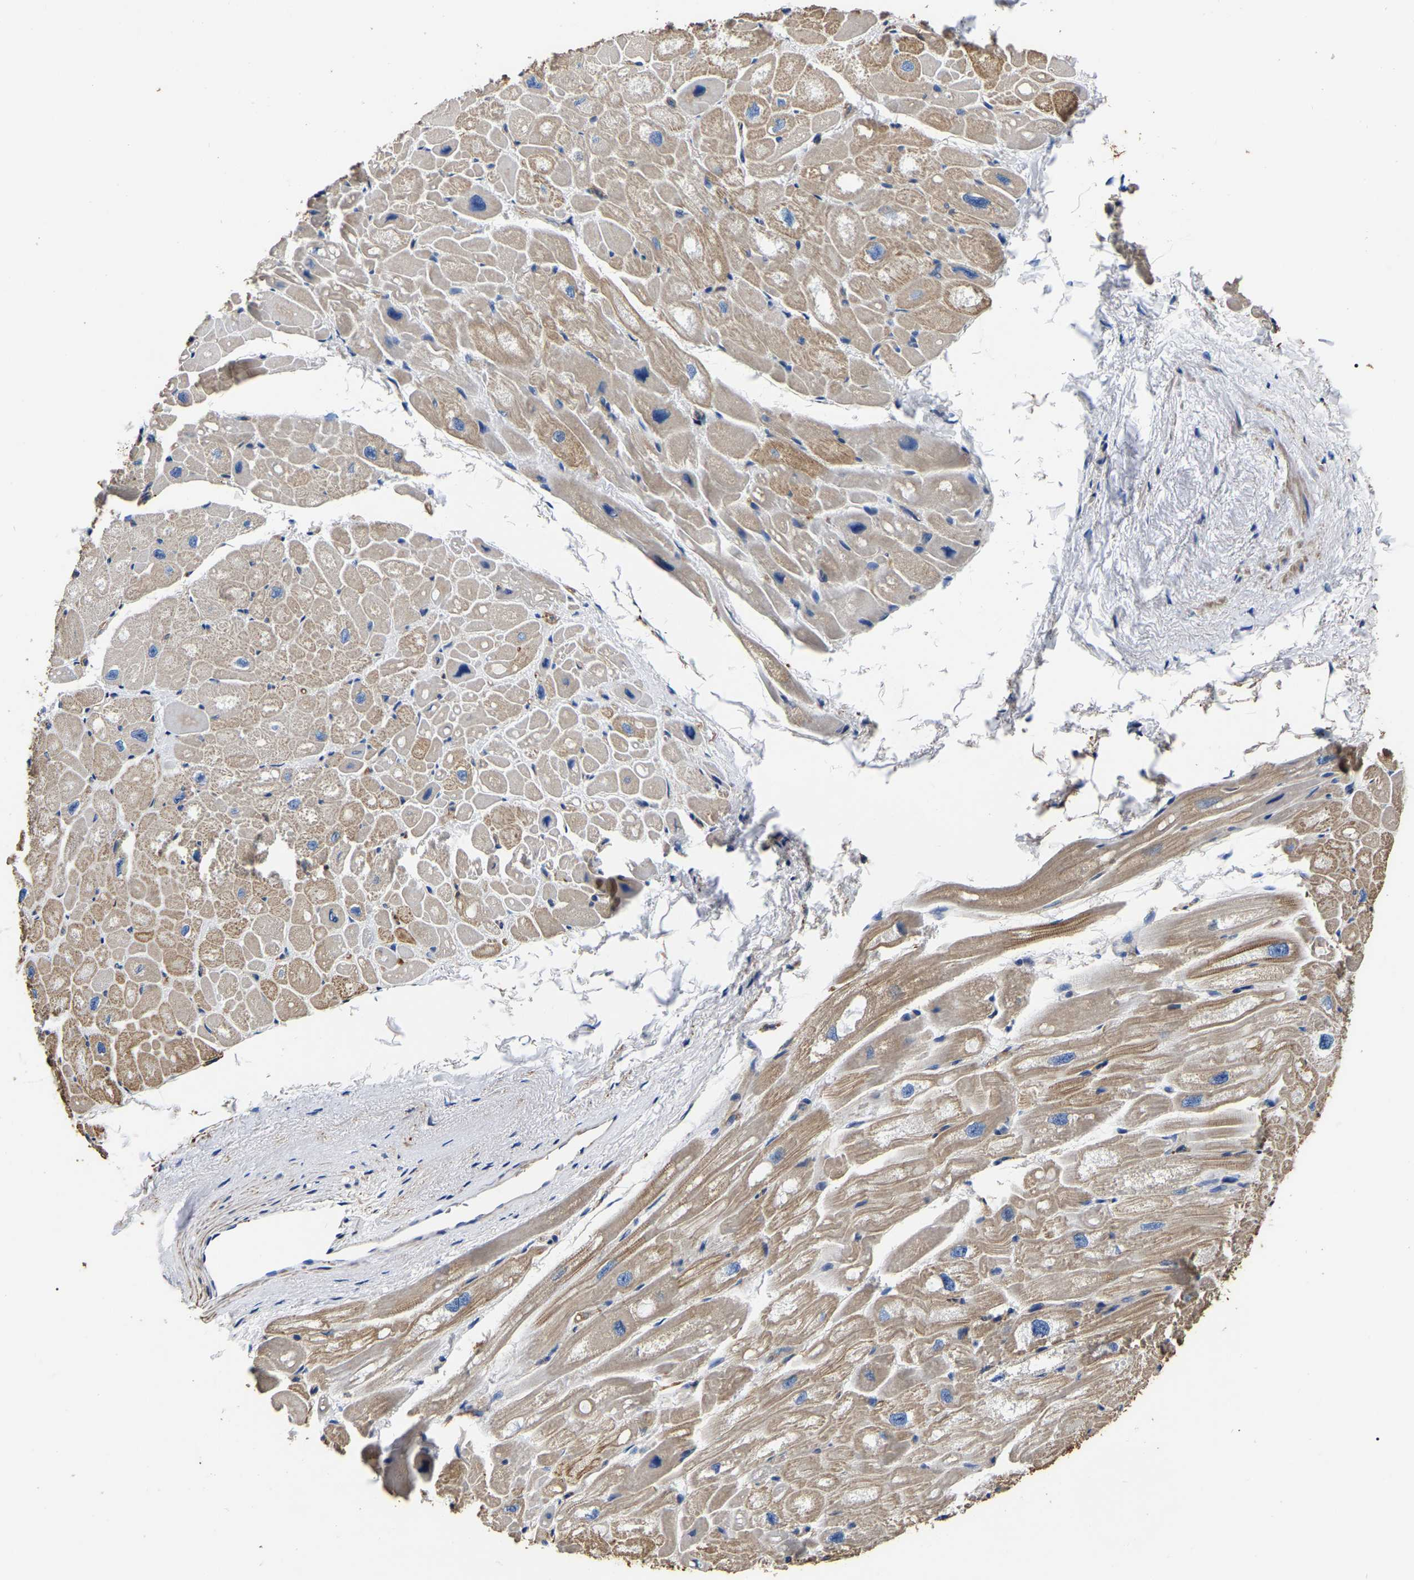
{"staining": {"intensity": "moderate", "quantity": ">75%", "location": "cytoplasmic/membranous"}, "tissue": "heart muscle", "cell_type": "Cardiomyocytes", "image_type": "normal", "snomed": [{"axis": "morphology", "description": "Normal tissue, NOS"}, {"axis": "topography", "description": "Heart"}], "caption": "Immunohistochemical staining of unremarkable human heart muscle exhibits moderate cytoplasmic/membranous protein expression in about >75% of cardiomyocytes.", "gene": "ARMT1", "patient": {"sex": "male", "age": 49}}